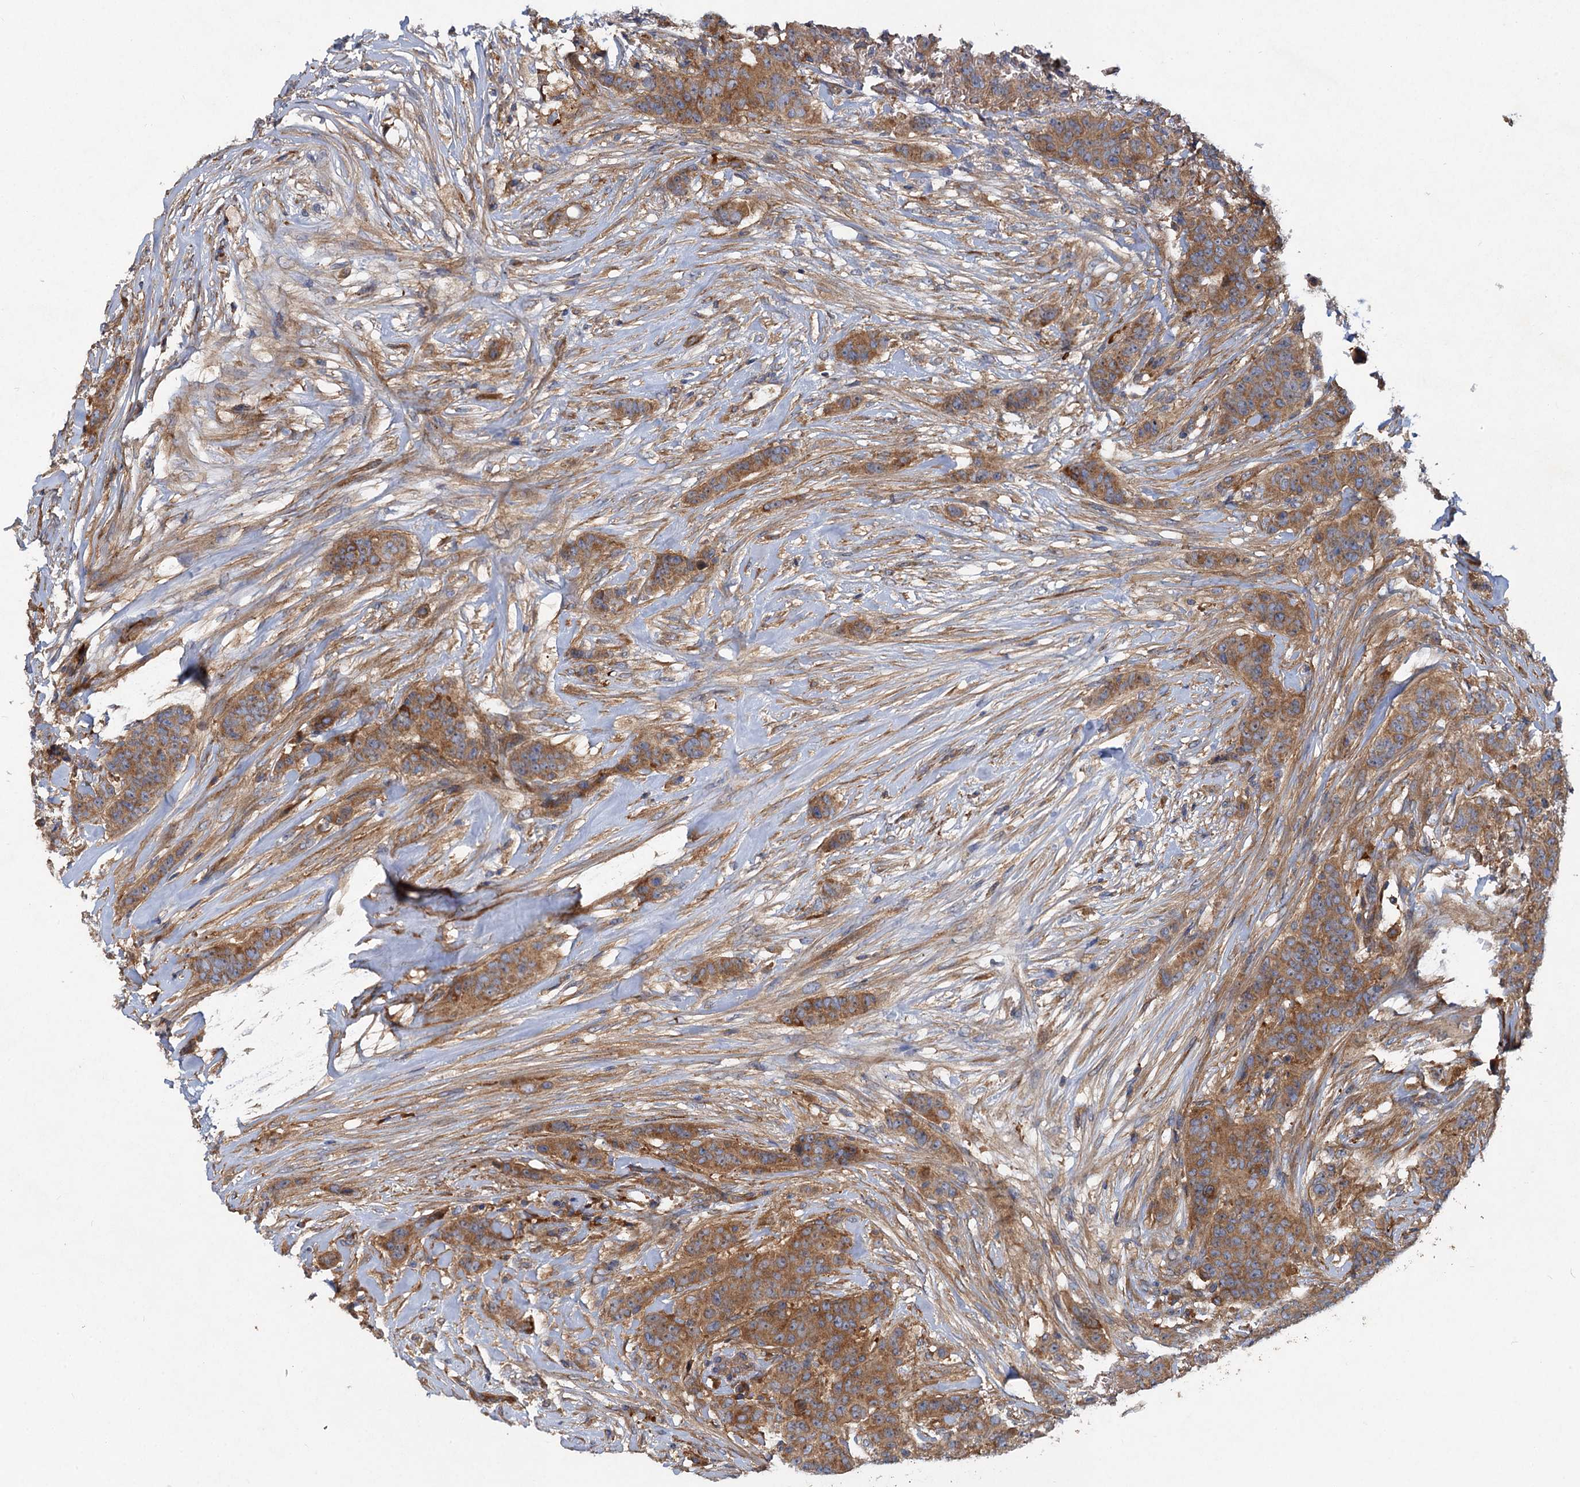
{"staining": {"intensity": "strong", "quantity": ">75%", "location": "cytoplasmic/membranous"}, "tissue": "breast cancer", "cell_type": "Tumor cells", "image_type": "cancer", "snomed": [{"axis": "morphology", "description": "Duct carcinoma"}, {"axis": "topography", "description": "Breast"}], "caption": "DAB immunohistochemical staining of human breast cancer (infiltrating ductal carcinoma) reveals strong cytoplasmic/membranous protein expression in approximately >75% of tumor cells. (DAB (3,3'-diaminobenzidine) = brown stain, brightfield microscopy at high magnification).", "gene": "ALKBH7", "patient": {"sex": "female", "age": 40}}